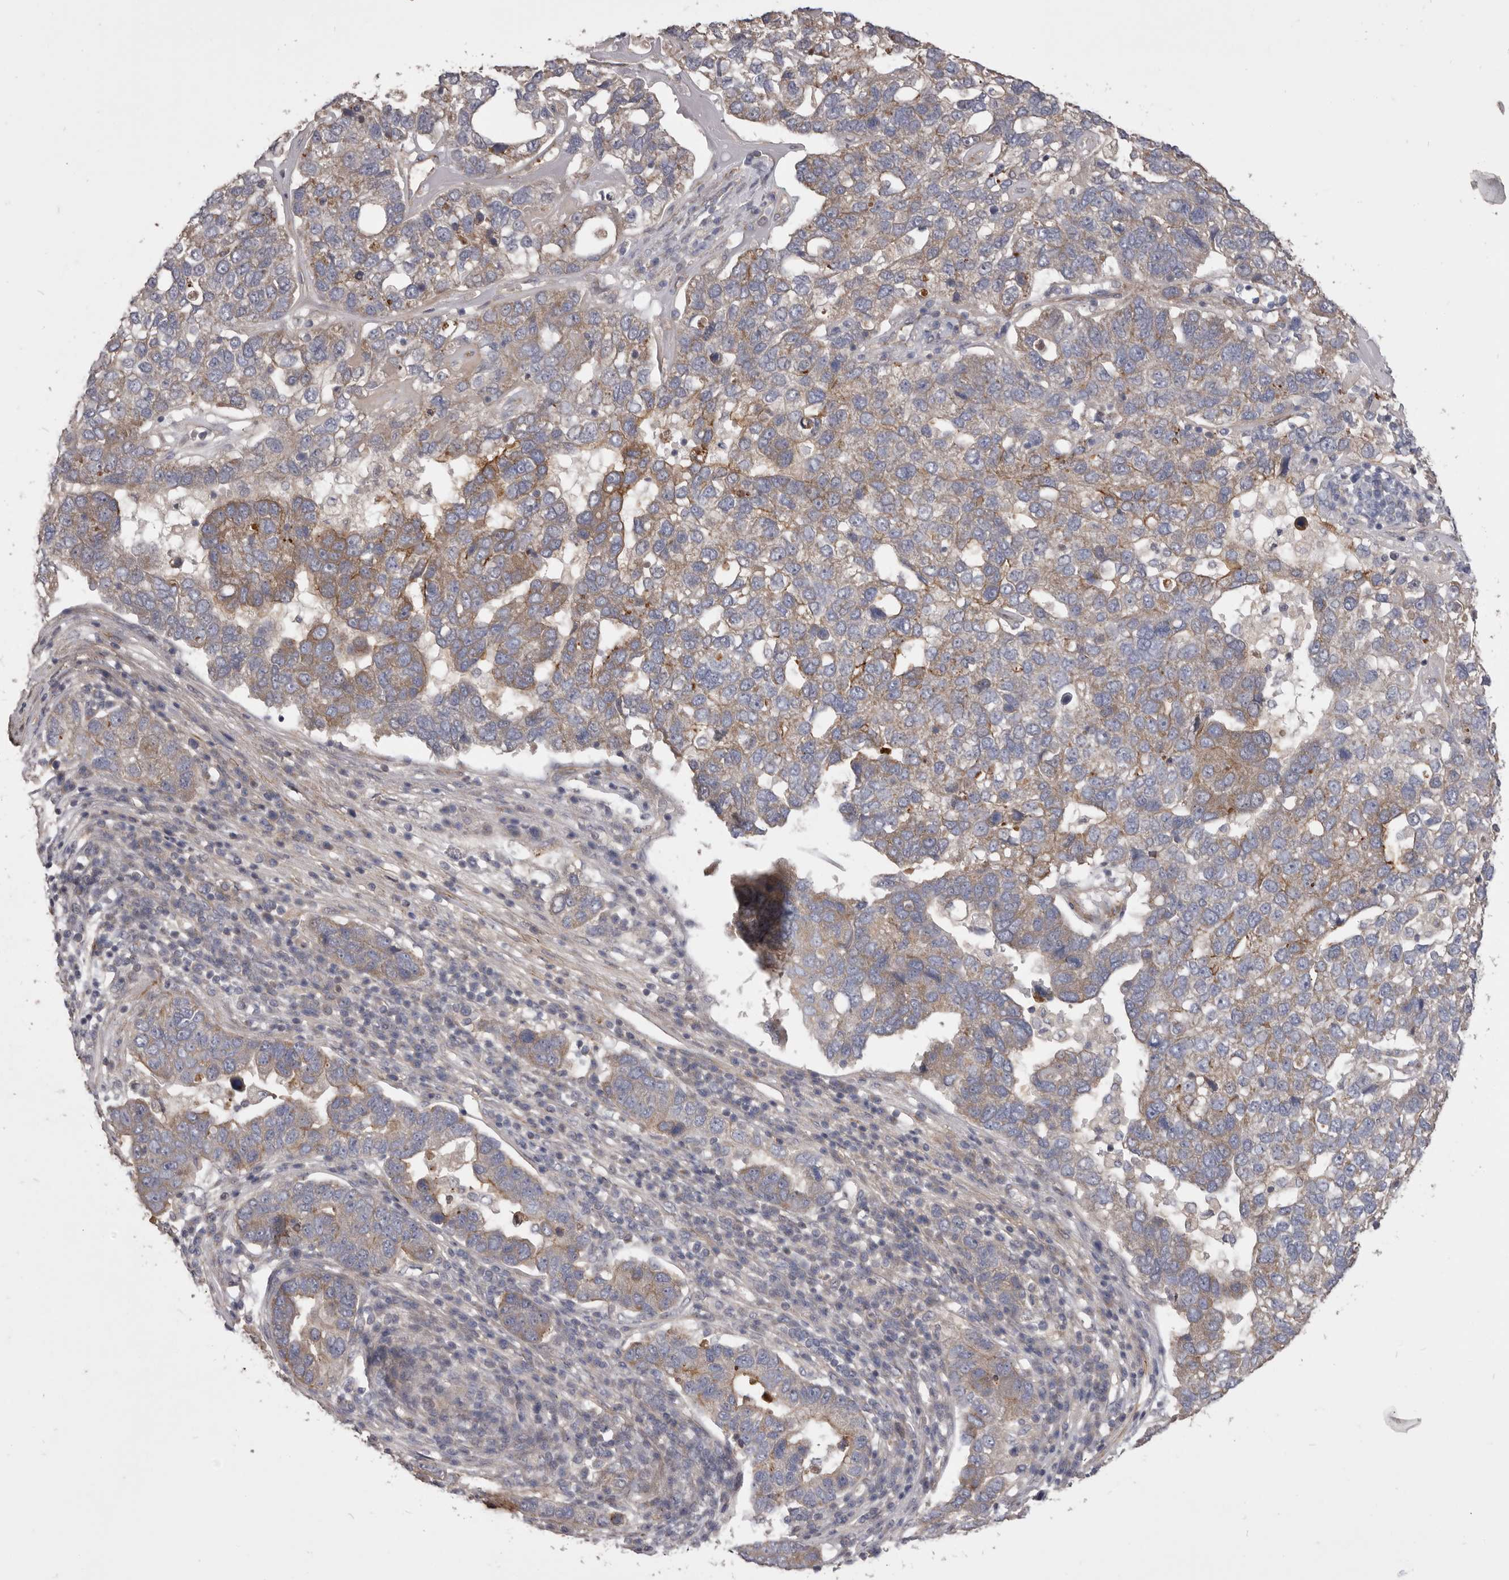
{"staining": {"intensity": "moderate", "quantity": "<25%", "location": "cytoplasmic/membranous"}, "tissue": "pancreatic cancer", "cell_type": "Tumor cells", "image_type": "cancer", "snomed": [{"axis": "morphology", "description": "Adenocarcinoma, NOS"}, {"axis": "topography", "description": "Pancreas"}], "caption": "The photomicrograph demonstrates immunohistochemical staining of pancreatic cancer (adenocarcinoma). There is moderate cytoplasmic/membranous expression is appreciated in approximately <25% of tumor cells.", "gene": "VPS45", "patient": {"sex": "female", "age": 61}}